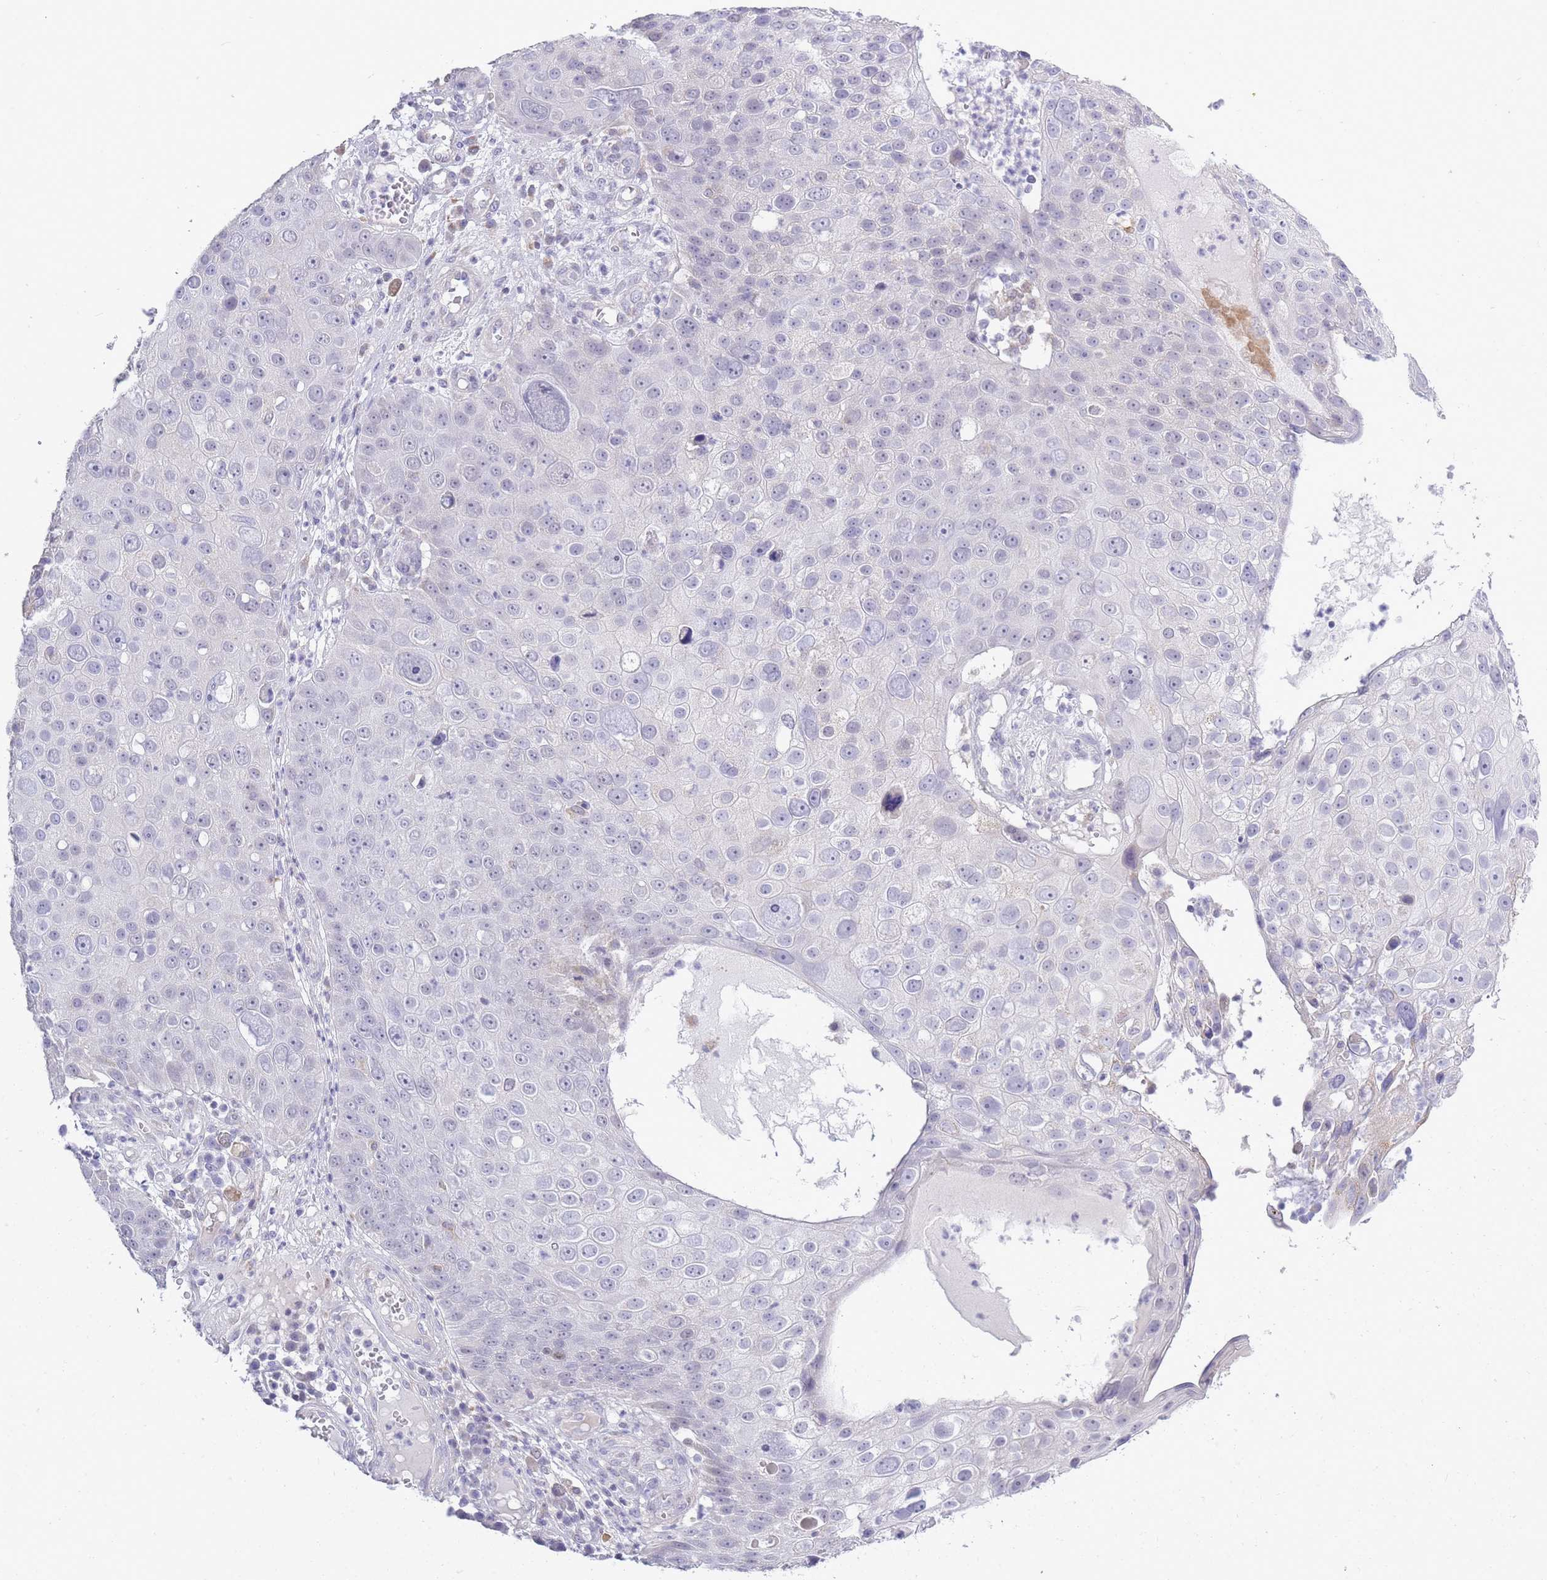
{"staining": {"intensity": "negative", "quantity": "none", "location": "none"}, "tissue": "skin cancer", "cell_type": "Tumor cells", "image_type": "cancer", "snomed": [{"axis": "morphology", "description": "Squamous cell carcinoma, NOS"}, {"axis": "topography", "description": "Skin"}], "caption": "There is no significant staining in tumor cells of skin squamous cell carcinoma.", "gene": "ZBTB24", "patient": {"sex": "male", "age": 71}}